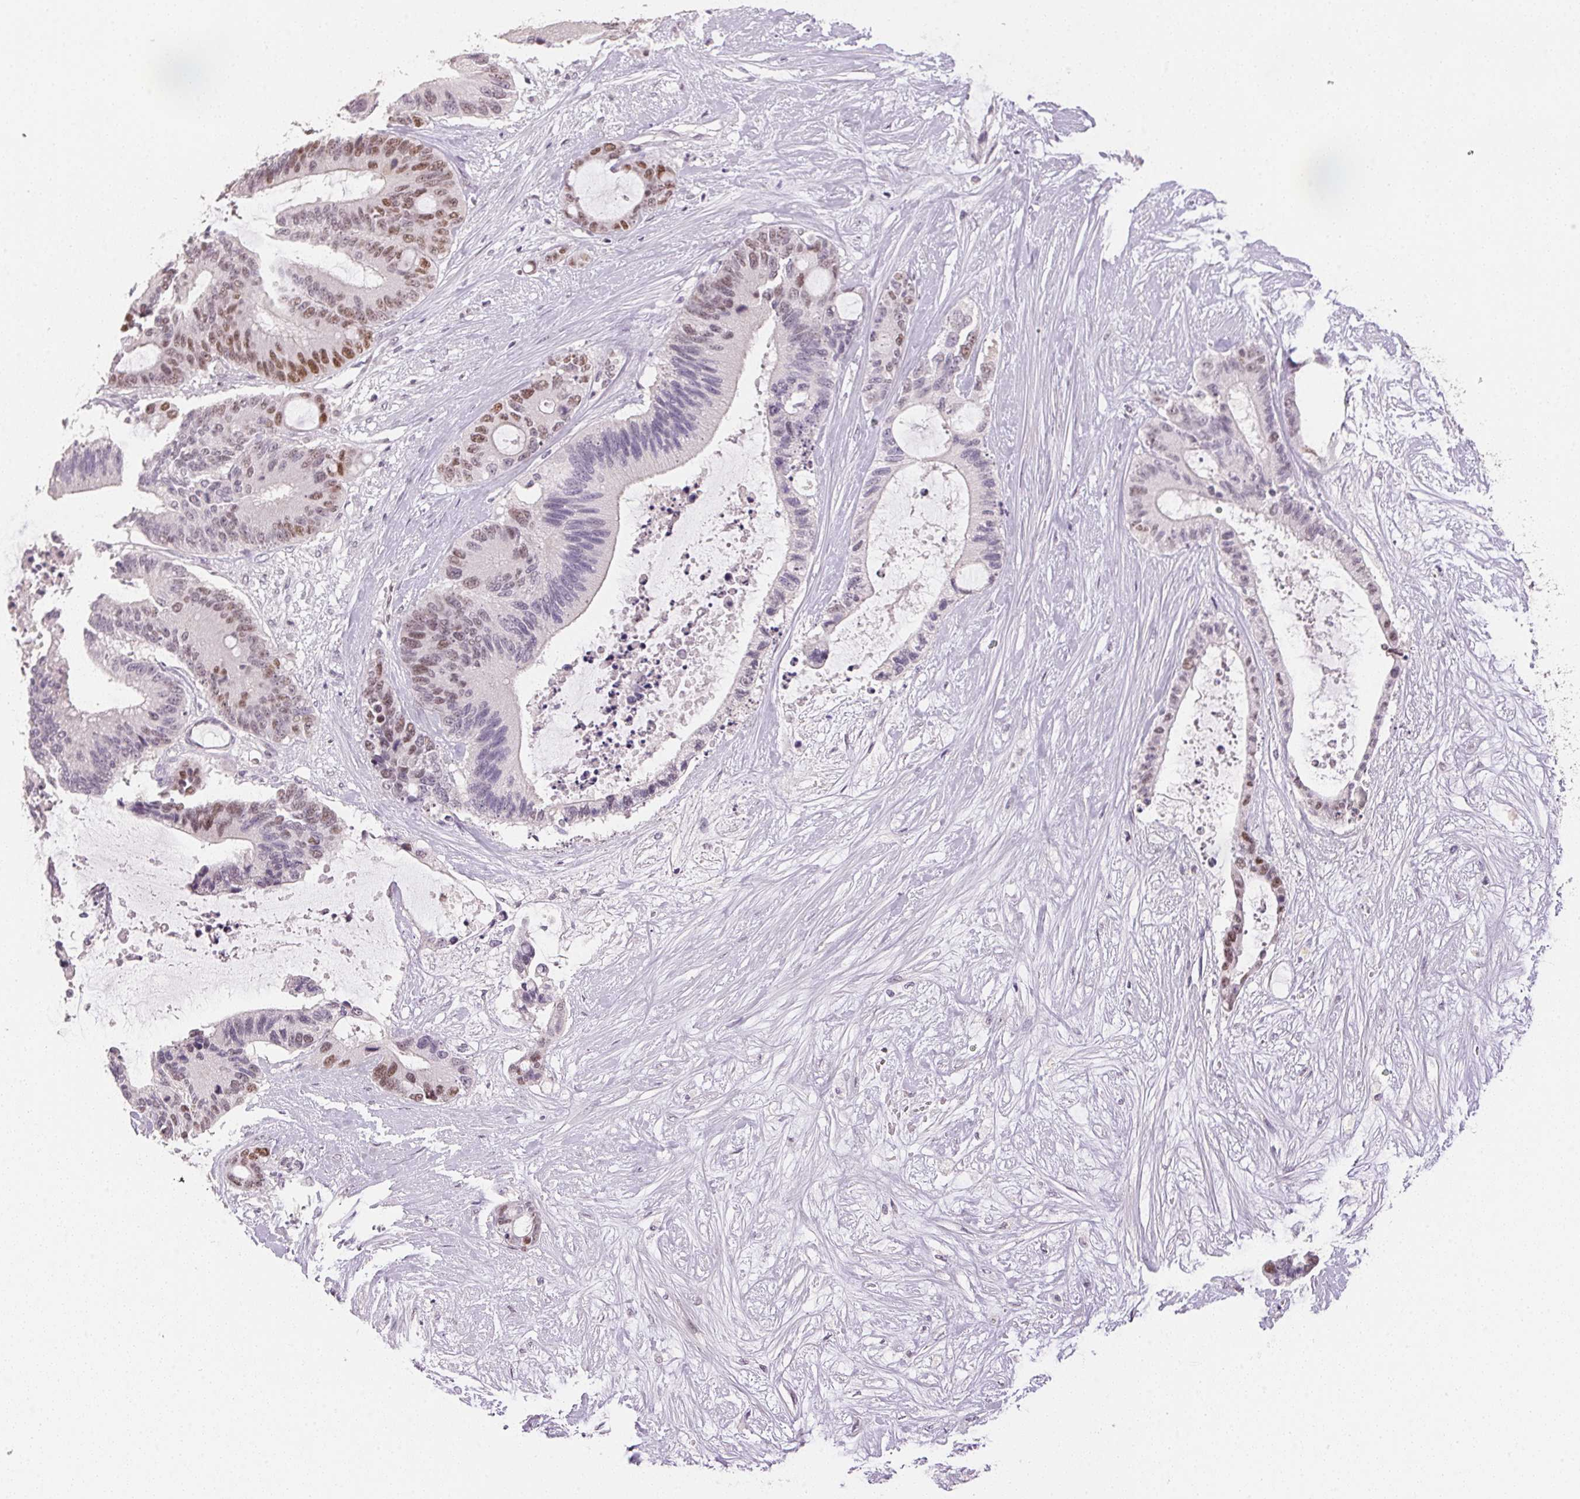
{"staining": {"intensity": "moderate", "quantity": "<25%", "location": "nuclear"}, "tissue": "liver cancer", "cell_type": "Tumor cells", "image_type": "cancer", "snomed": [{"axis": "morphology", "description": "Normal tissue, NOS"}, {"axis": "morphology", "description": "Cholangiocarcinoma"}, {"axis": "topography", "description": "Liver"}, {"axis": "topography", "description": "Peripheral nerve tissue"}], "caption": "About <25% of tumor cells in liver cancer demonstrate moderate nuclear protein expression as visualized by brown immunohistochemical staining.", "gene": "POLR3G", "patient": {"sex": "female", "age": 73}}